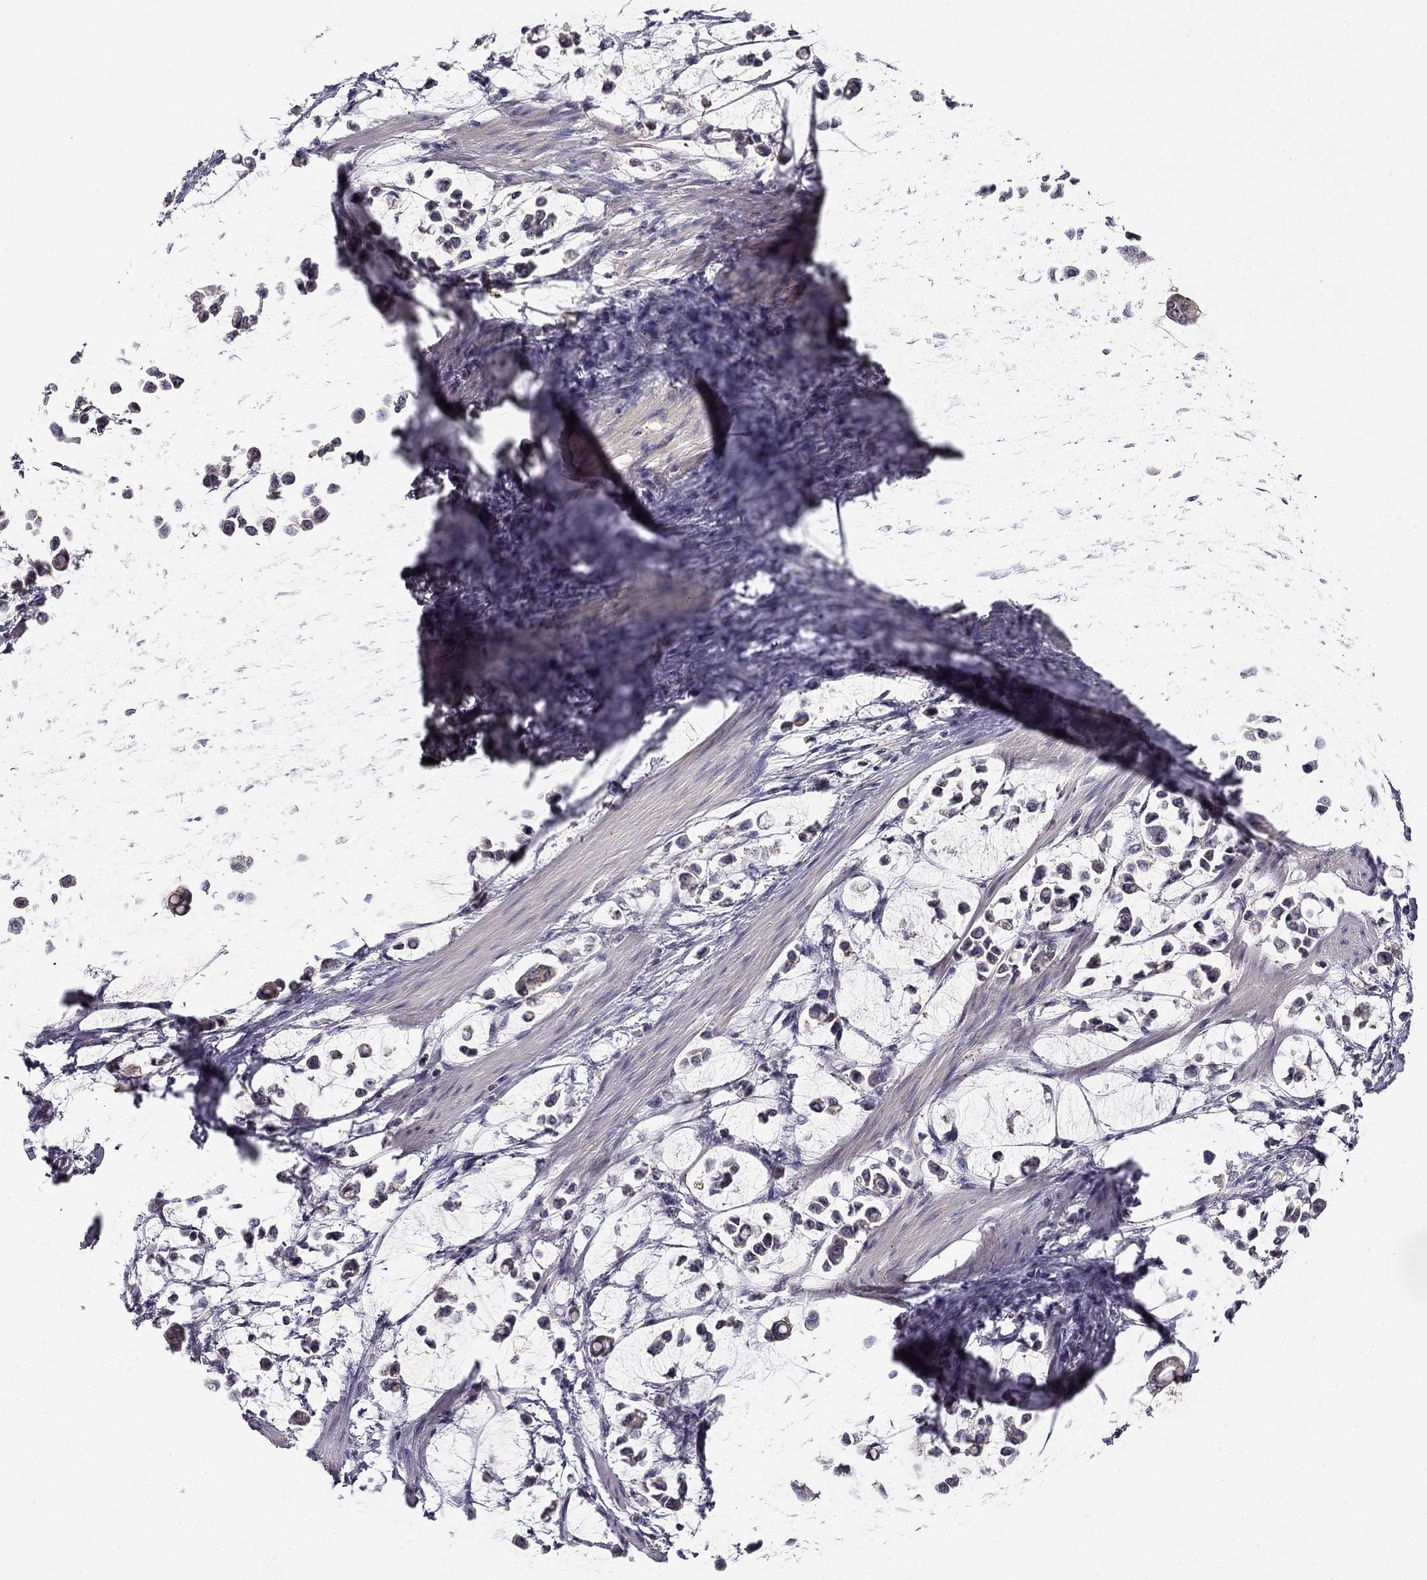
{"staining": {"intensity": "negative", "quantity": "none", "location": "none"}, "tissue": "stomach cancer", "cell_type": "Tumor cells", "image_type": "cancer", "snomed": [{"axis": "morphology", "description": "Adenocarcinoma, NOS"}, {"axis": "topography", "description": "Stomach"}], "caption": "Immunohistochemistry histopathology image of neoplastic tissue: human stomach adenocarcinoma stained with DAB exhibits no significant protein expression in tumor cells.", "gene": "CNR1", "patient": {"sex": "male", "age": 82}}